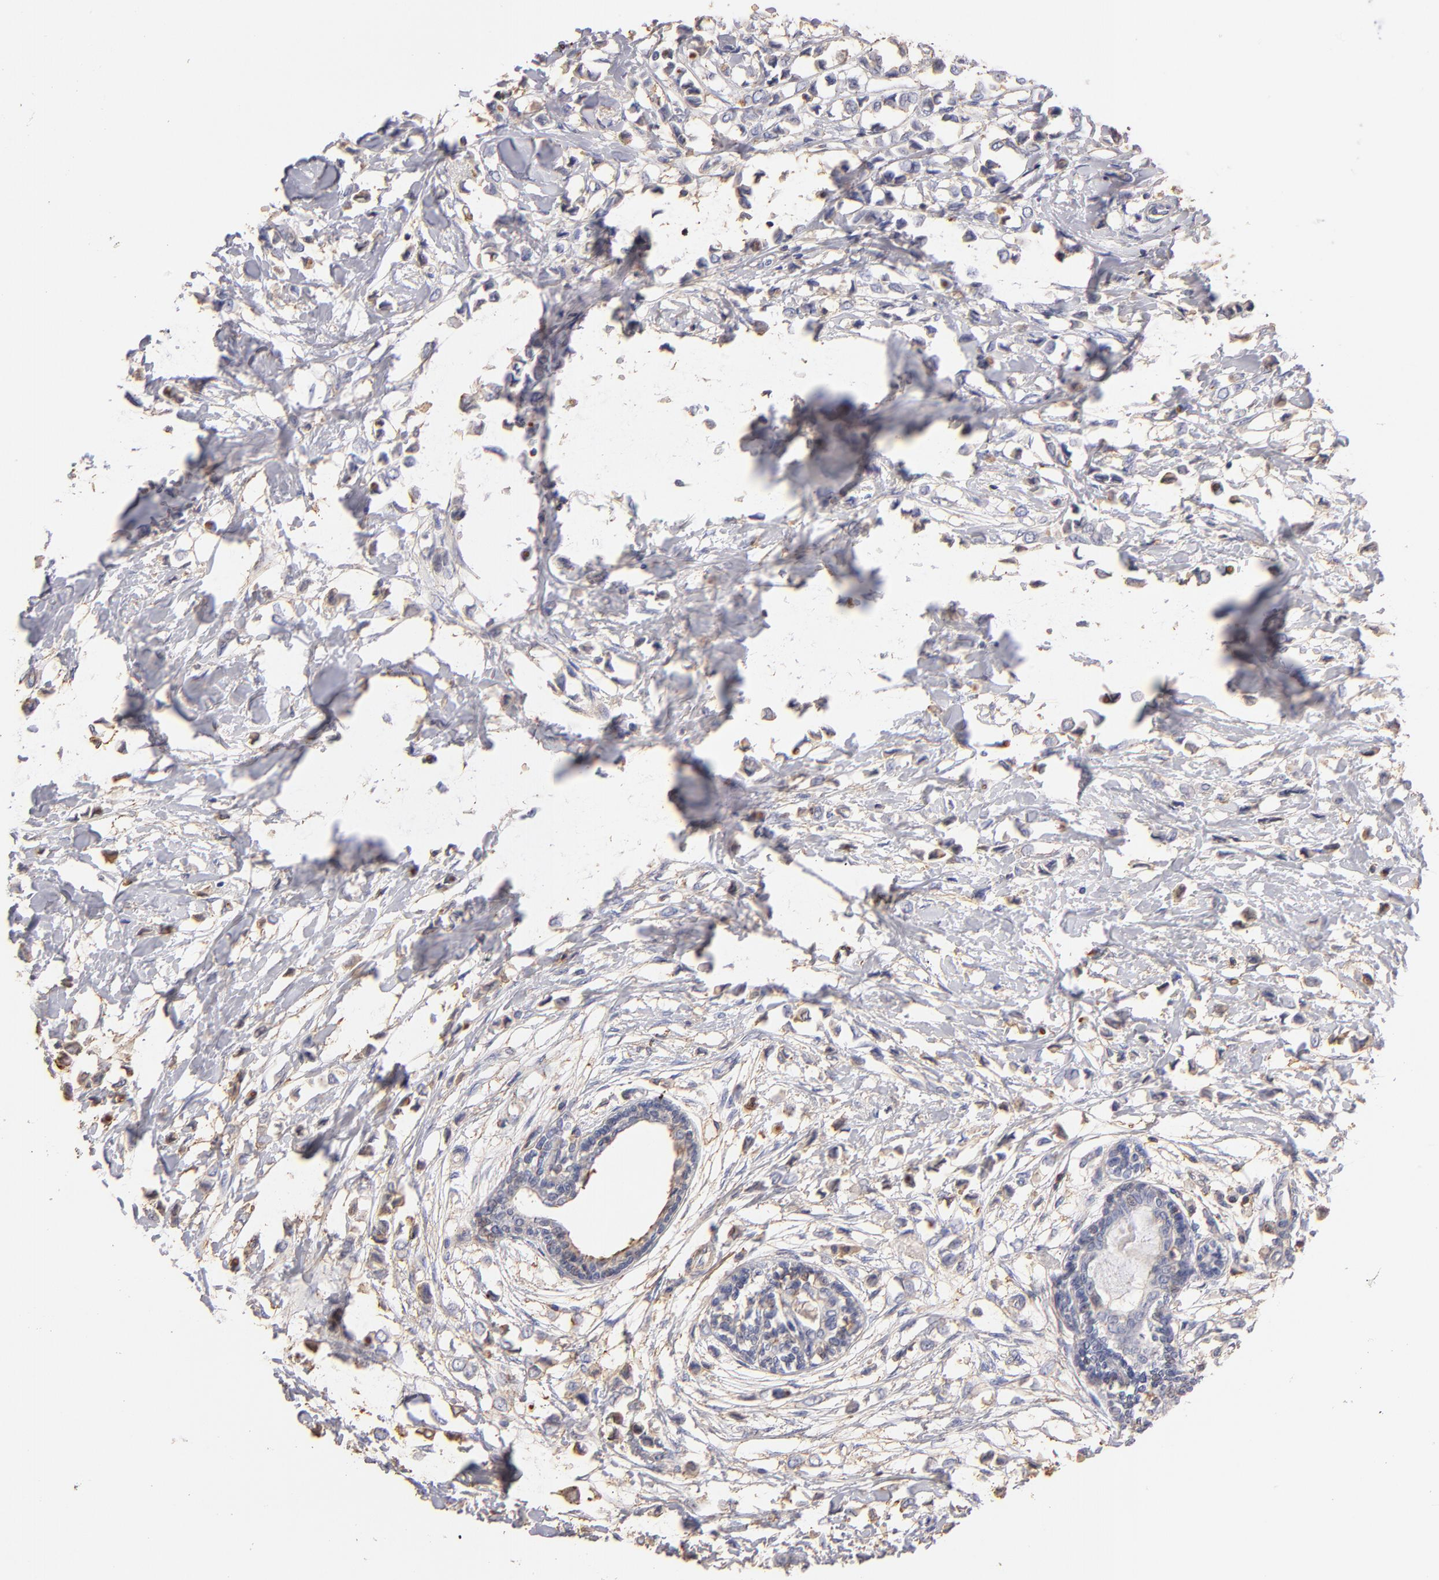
{"staining": {"intensity": "weak", "quantity": "25%-75%", "location": "cytoplasmic/membranous"}, "tissue": "breast cancer", "cell_type": "Tumor cells", "image_type": "cancer", "snomed": [{"axis": "morphology", "description": "Lobular carcinoma"}, {"axis": "topography", "description": "Breast"}], "caption": "Protein expression analysis of human breast lobular carcinoma reveals weak cytoplasmic/membranous staining in approximately 25%-75% of tumor cells.", "gene": "ABCB1", "patient": {"sex": "female", "age": 51}}